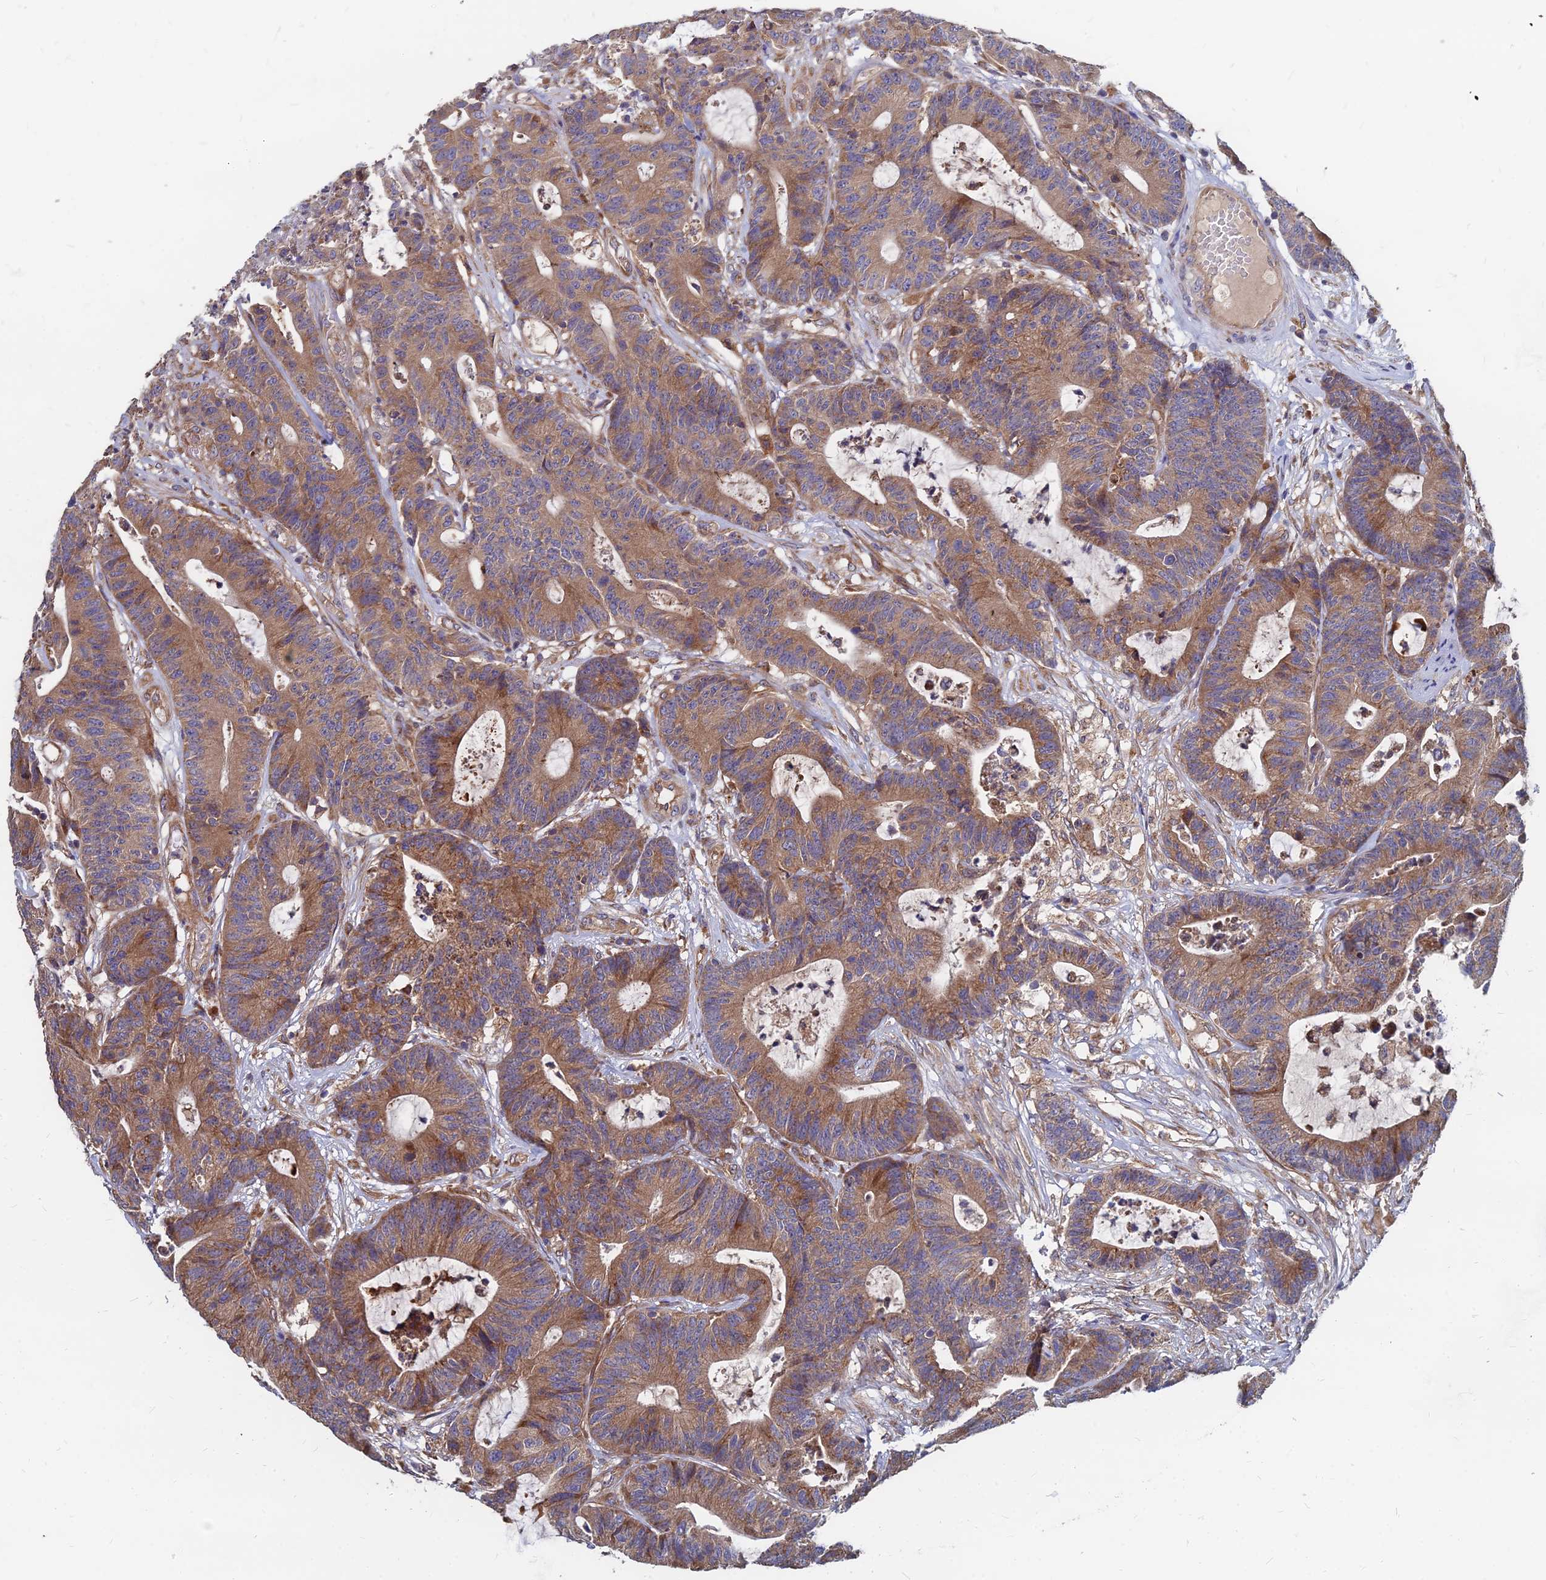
{"staining": {"intensity": "moderate", "quantity": ">75%", "location": "cytoplasmic/membranous"}, "tissue": "colorectal cancer", "cell_type": "Tumor cells", "image_type": "cancer", "snomed": [{"axis": "morphology", "description": "Adenocarcinoma, NOS"}, {"axis": "topography", "description": "Colon"}], "caption": "Colorectal cancer was stained to show a protein in brown. There is medium levels of moderate cytoplasmic/membranous expression in approximately >75% of tumor cells. (Brightfield microscopy of DAB IHC at high magnification).", "gene": "CCZ1", "patient": {"sex": "female", "age": 84}}